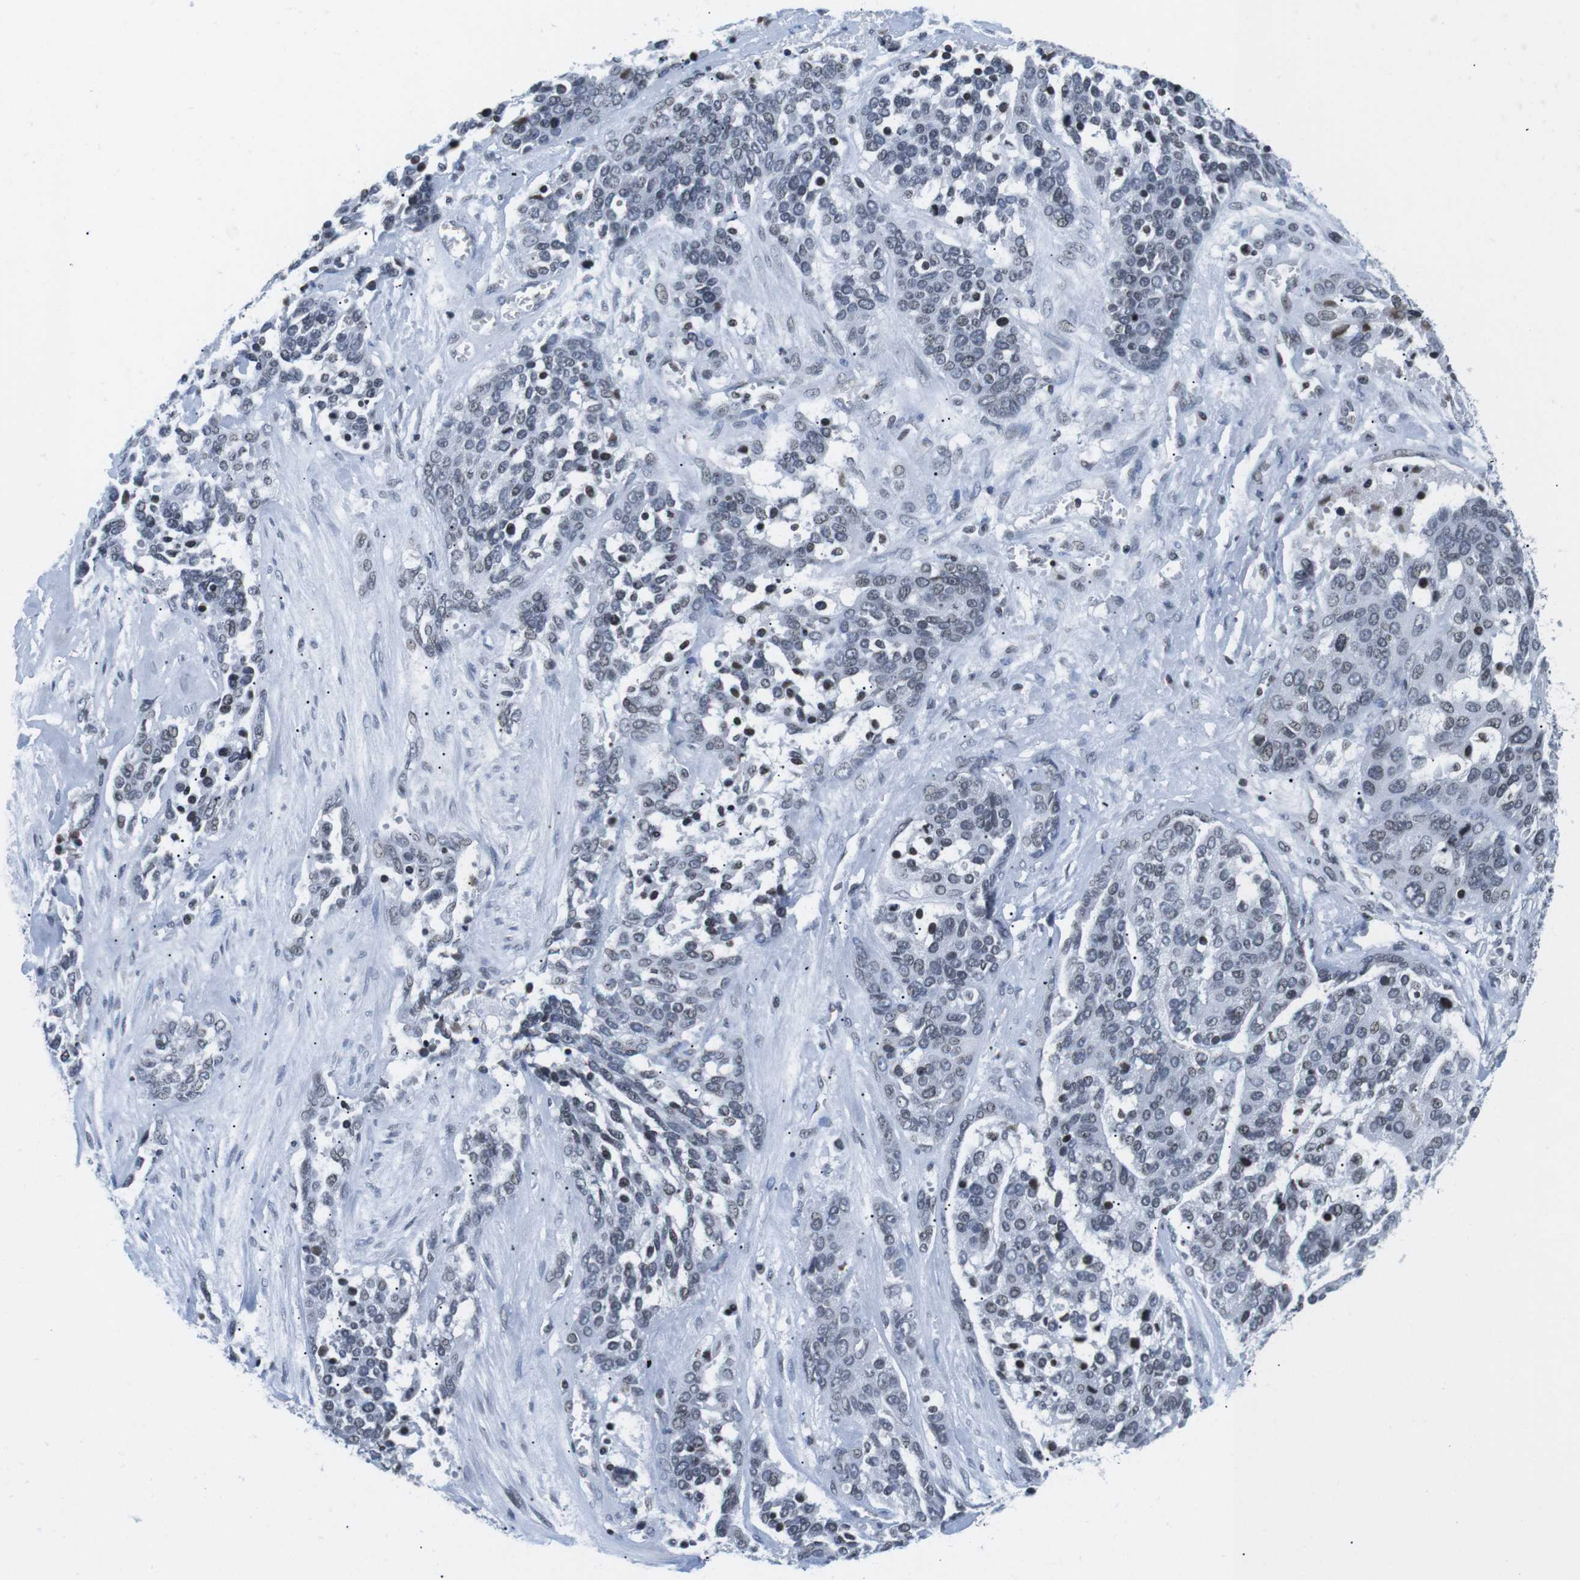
{"staining": {"intensity": "negative", "quantity": "none", "location": "none"}, "tissue": "ovarian cancer", "cell_type": "Tumor cells", "image_type": "cancer", "snomed": [{"axis": "morphology", "description": "Cystadenocarcinoma, serous, NOS"}, {"axis": "topography", "description": "Ovary"}], "caption": "The histopathology image reveals no significant staining in tumor cells of serous cystadenocarcinoma (ovarian).", "gene": "E2F2", "patient": {"sex": "female", "age": 44}}